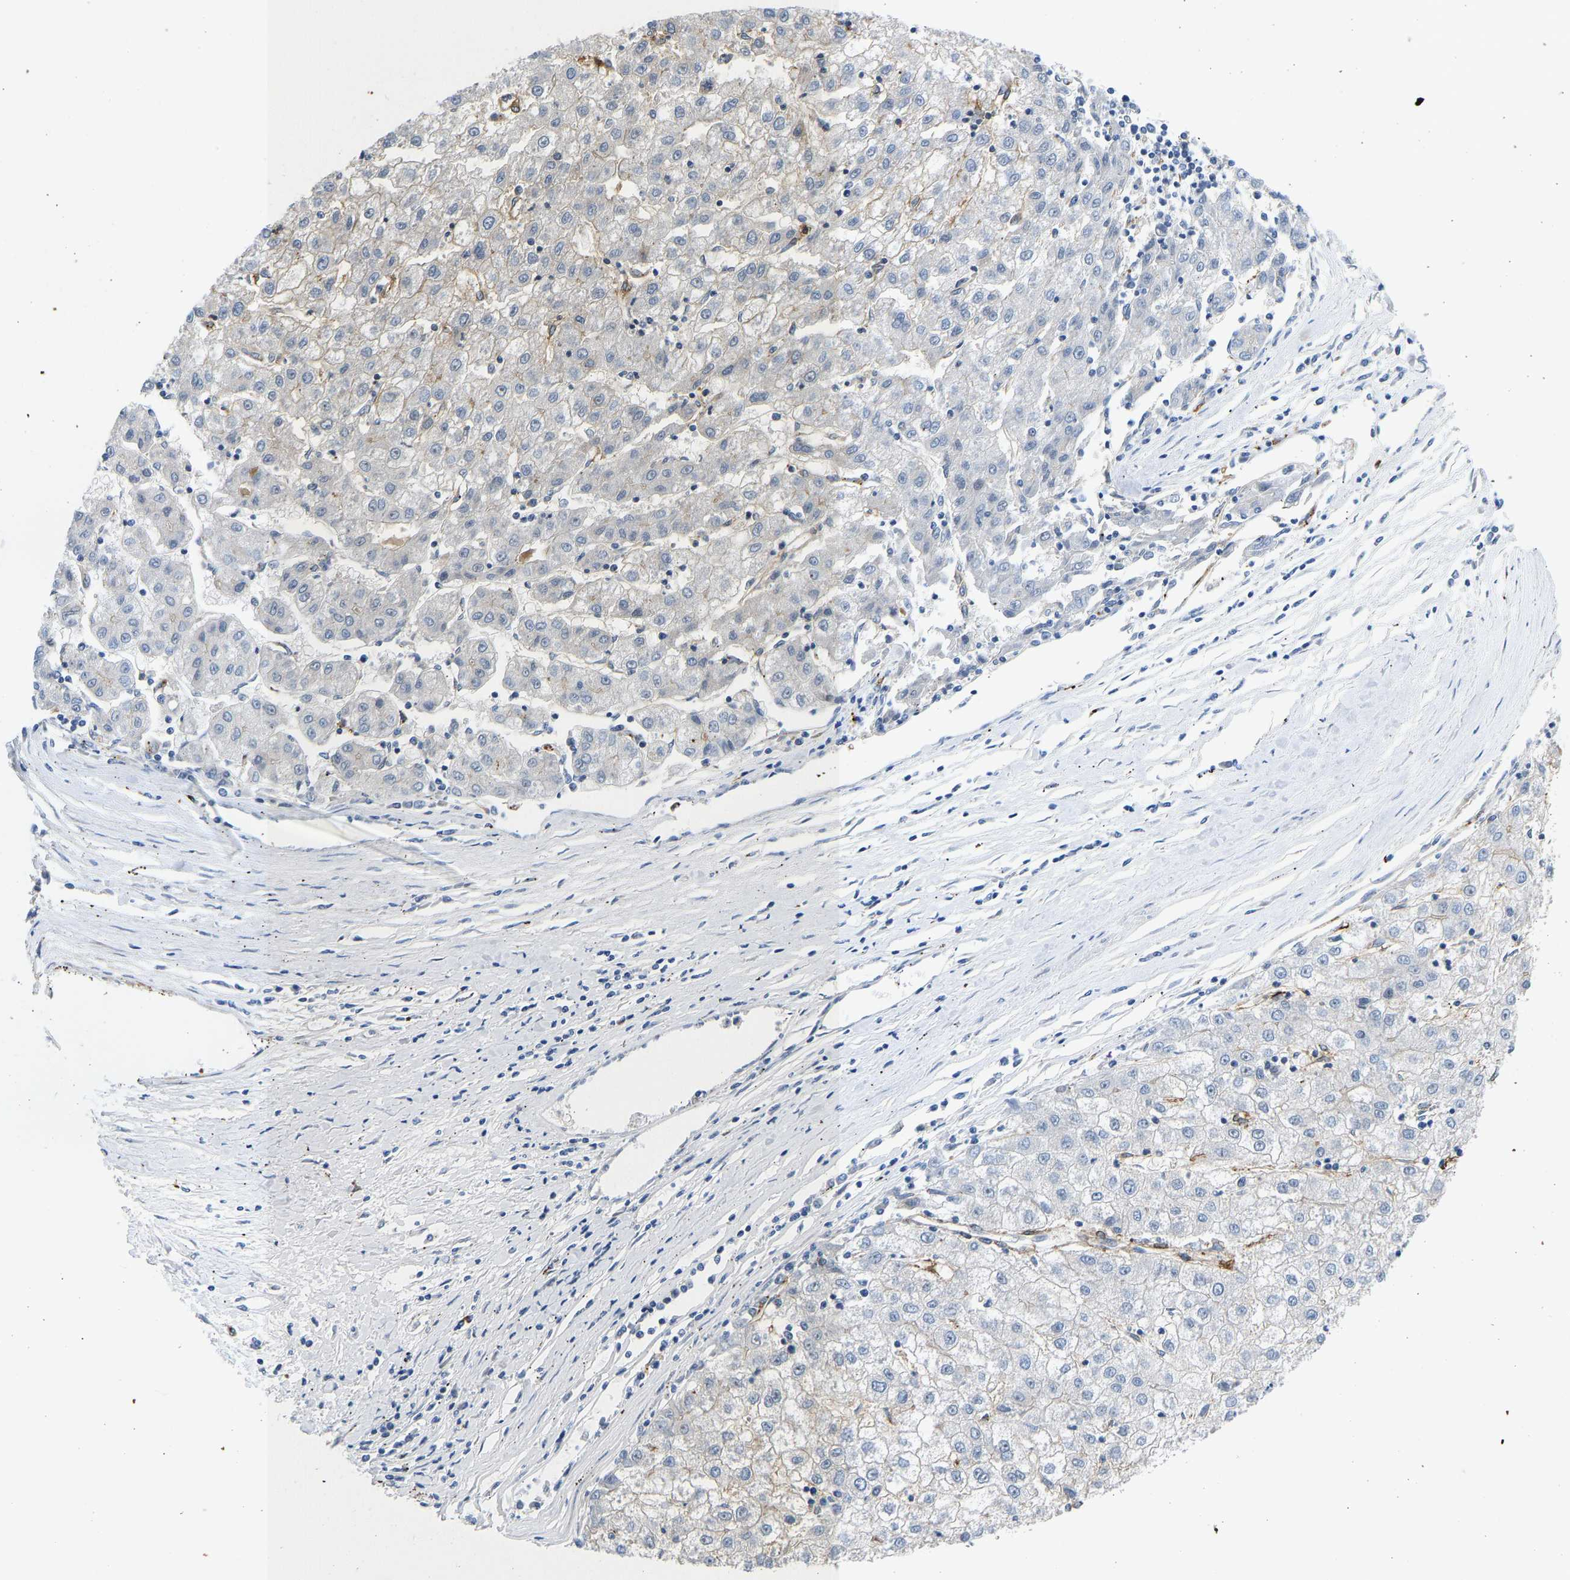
{"staining": {"intensity": "negative", "quantity": "none", "location": "none"}, "tissue": "liver cancer", "cell_type": "Tumor cells", "image_type": "cancer", "snomed": [{"axis": "morphology", "description": "Carcinoma, Hepatocellular, NOS"}, {"axis": "topography", "description": "Liver"}], "caption": "Immunohistochemistry histopathology image of human liver cancer stained for a protein (brown), which exhibits no expression in tumor cells. (Stains: DAB (3,3'-diaminobenzidine) IHC with hematoxylin counter stain, Microscopy: brightfield microscopy at high magnification).", "gene": "RESF1", "patient": {"sex": "male", "age": 72}}